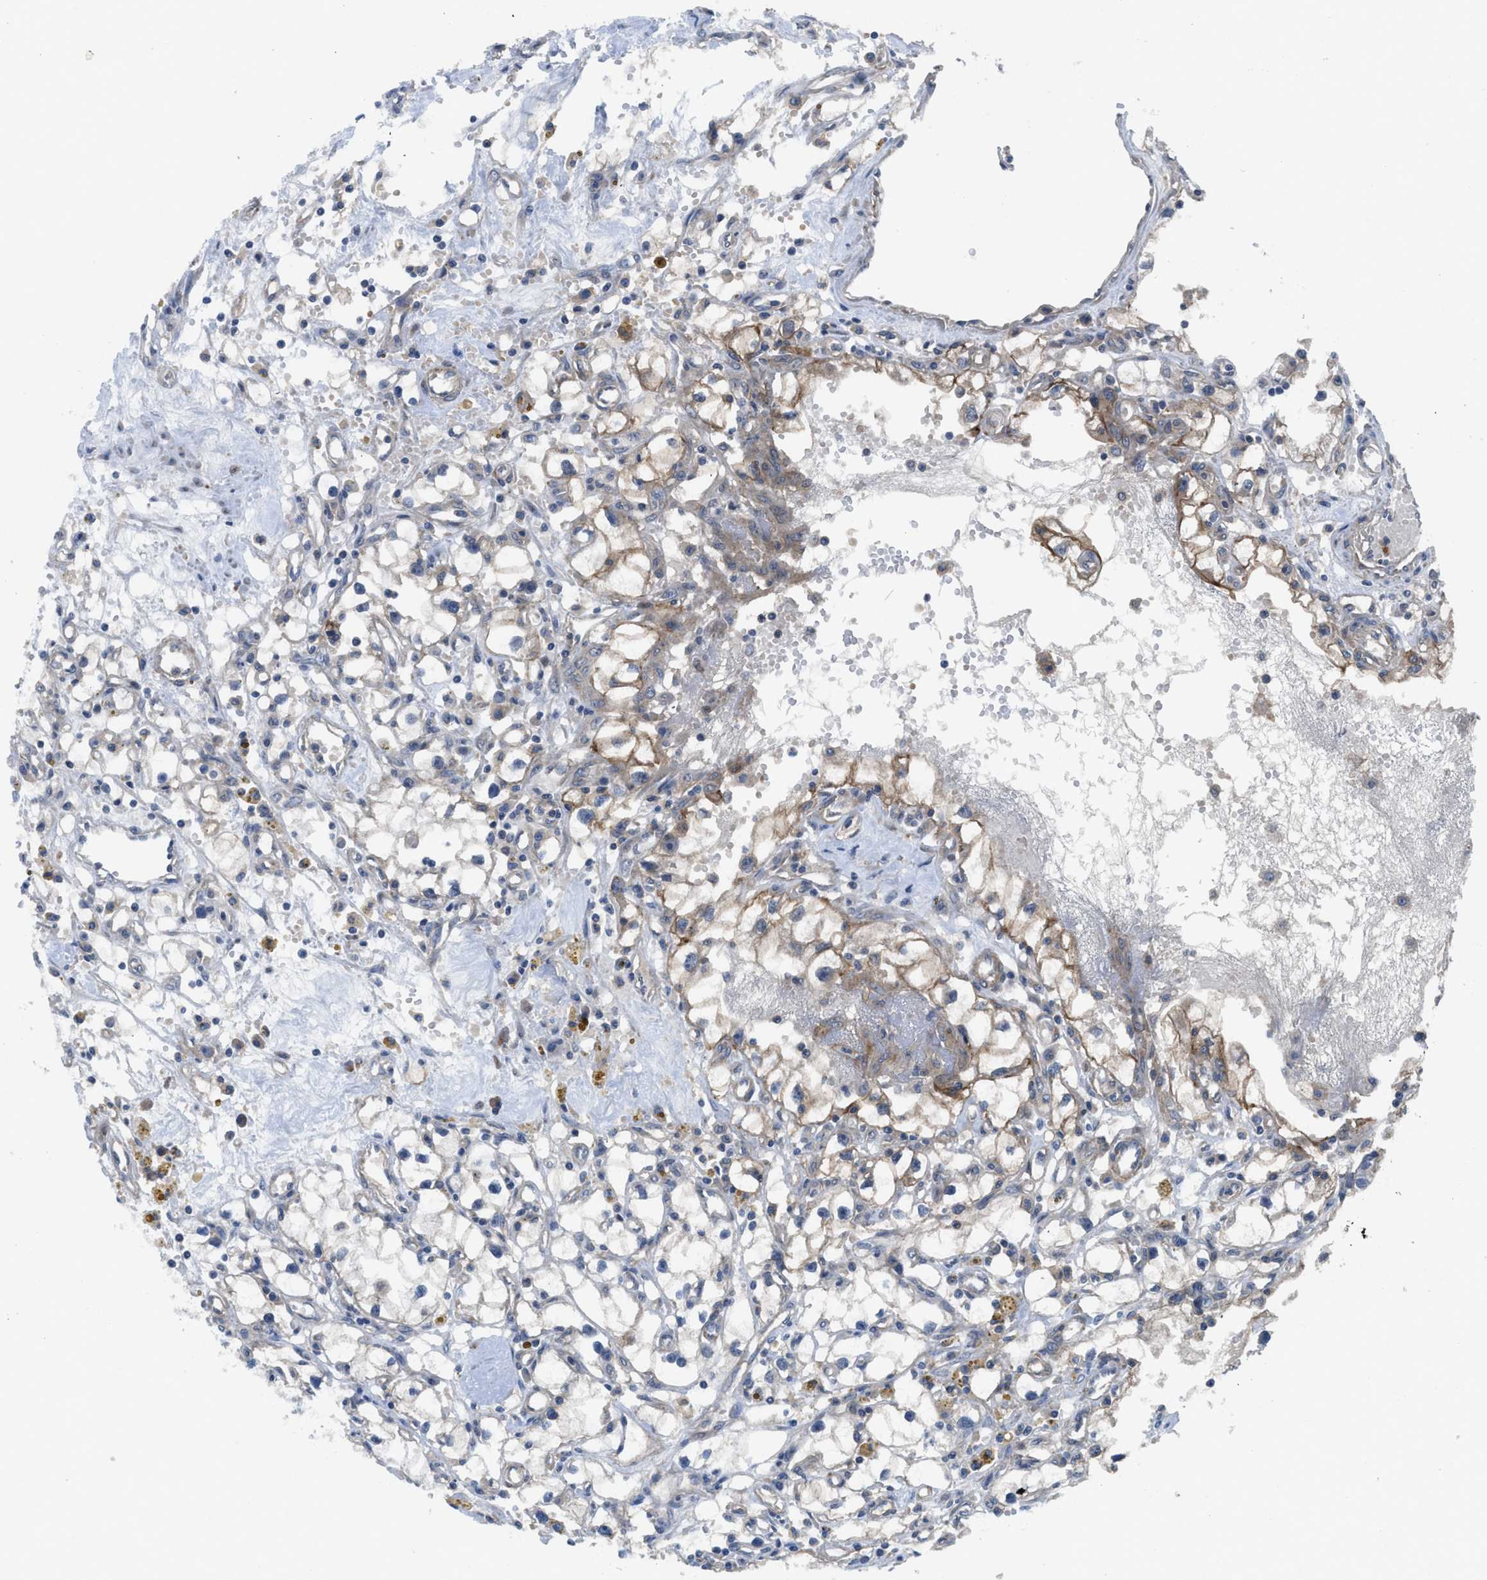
{"staining": {"intensity": "weak", "quantity": "<25%", "location": "cytoplasmic/membranous"}, "tissue": "renal cancer", "cell_type": "Tumor cells", "image_type": "cancer", "snomed": [{"axis": "morphology", "description": "Adenocarcinoma, NOS"}, {"axis": "topography", "description": "Kidney"}], "caption": "High magnification brightfield microscopy of renal adenocarcinoma stained with DAB (brown) and counterstained with hematoxylin (blue): tumor cells show no significant staining.", "gene": "PANX1", "patient": {"sex": "male", "age": 56}}